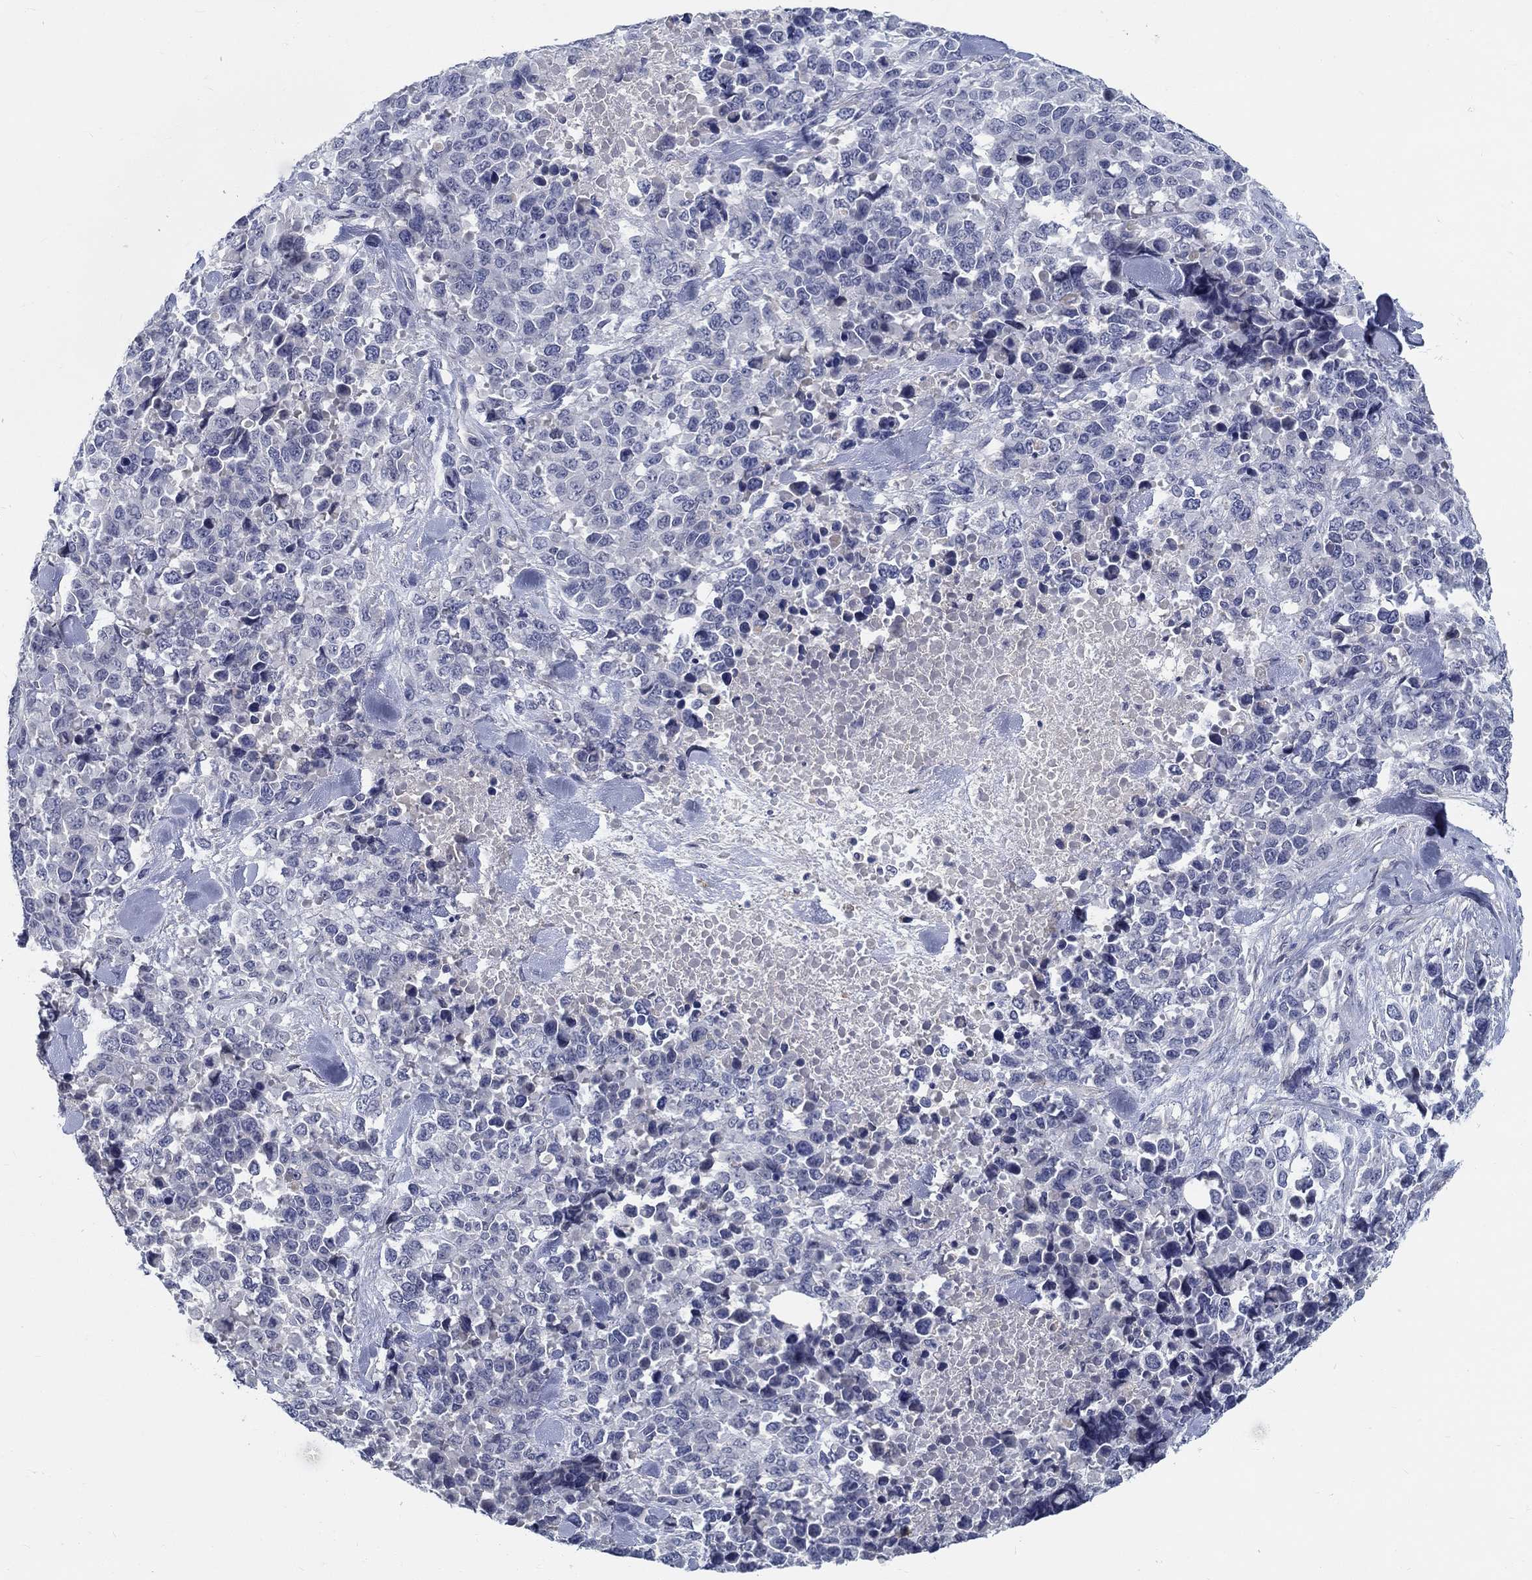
{"staining": {"intensity": "negative", "quantity": "none", "location": "none"}, "tissue": "melanoma", "cell_type": "Tumor cells", "image_type": "cancer", "snomed": [{"axis": "morphology", "description": "Malignant melanoma, Metastatic site"}, {"axis": "topography", "description": "Skin"}], "caption": "Tumor cells show no significant protein expression in melanoma.", "gene": "MYBPC1", "patient": {"sex": "male", "age": 84}}